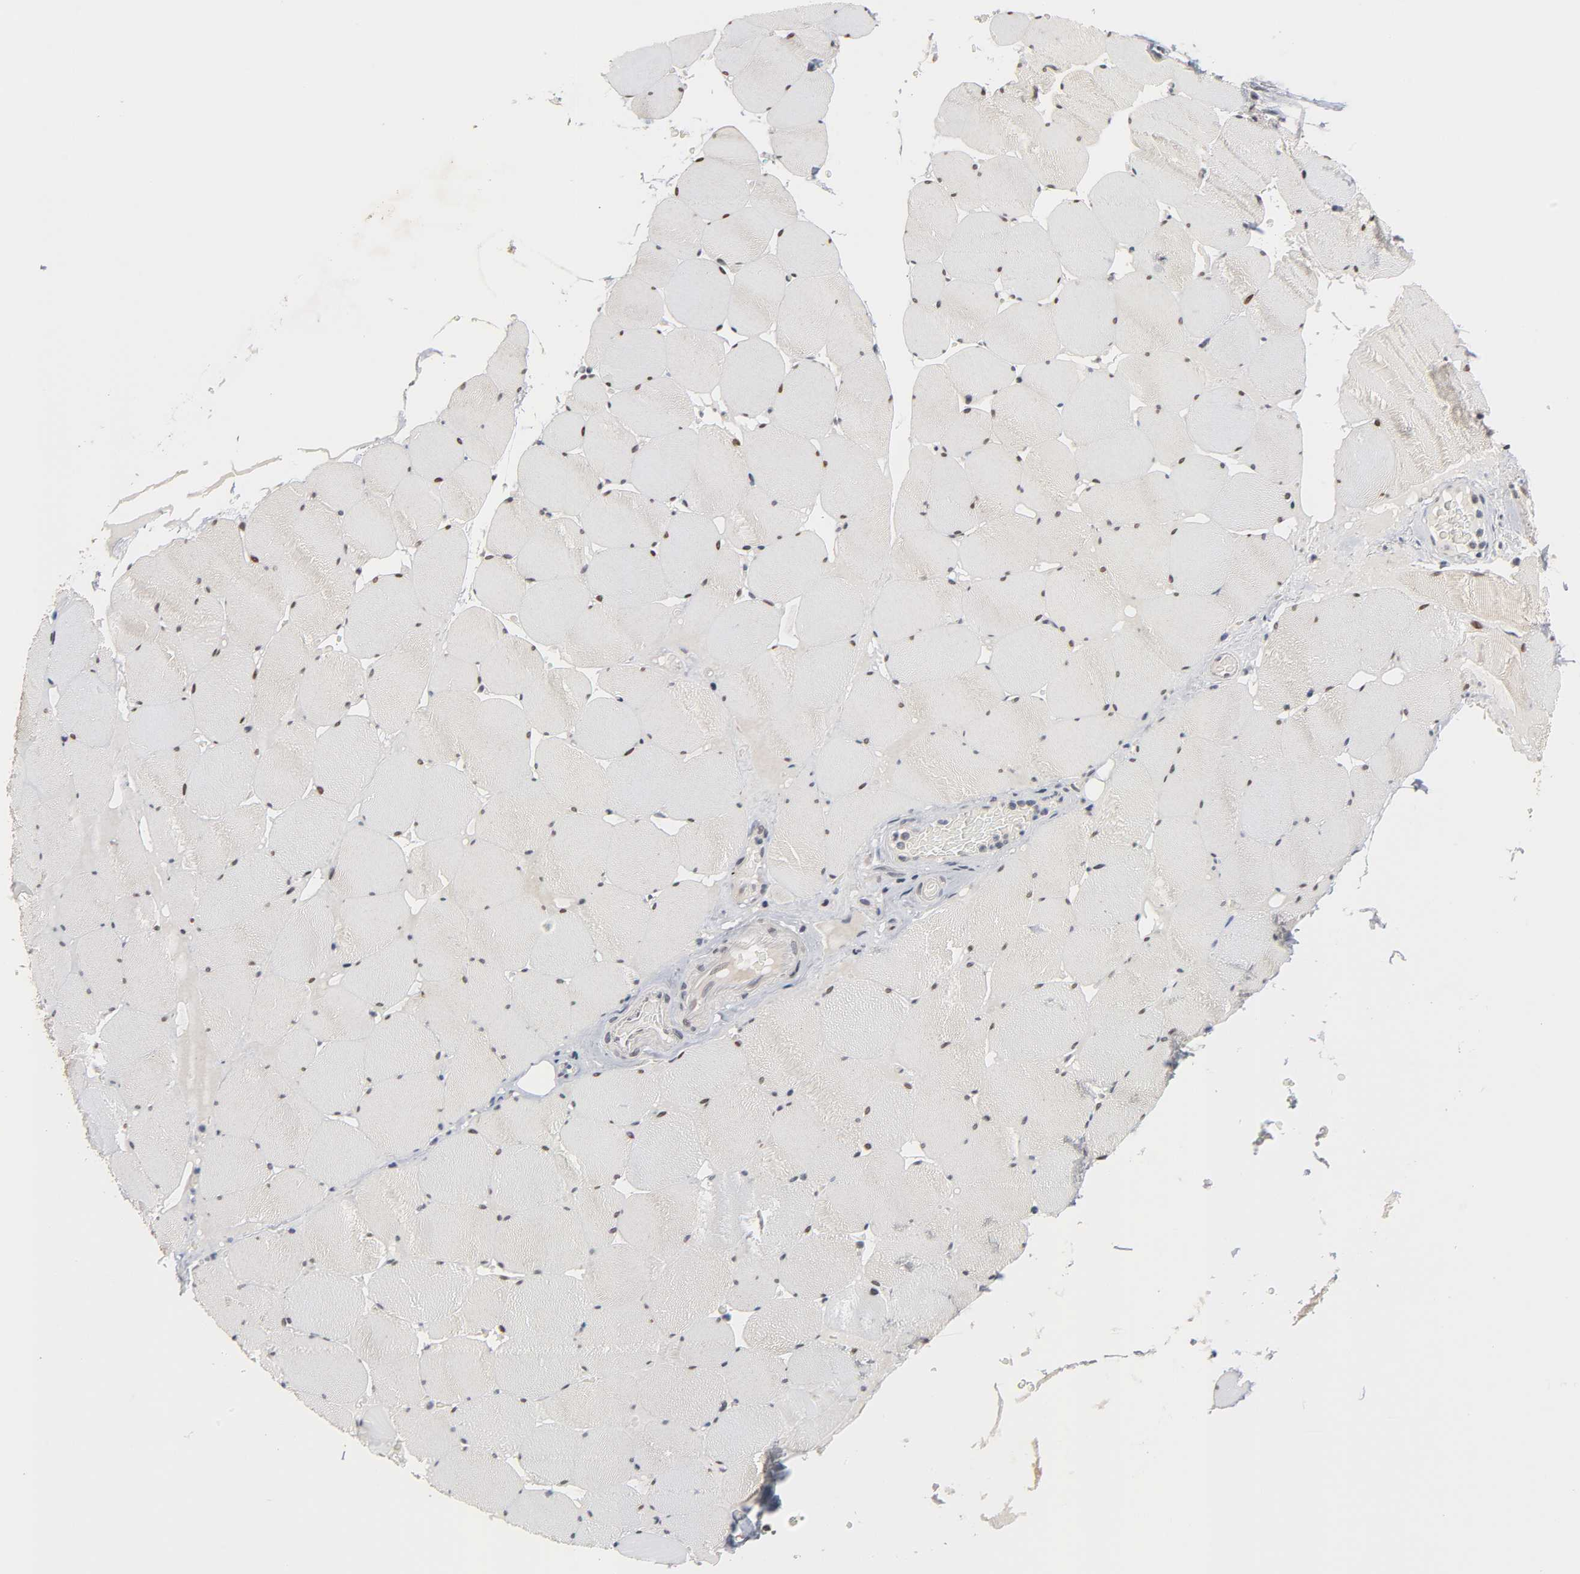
{"staining": {"intensity": "moderate", "quantity": "25%-75%", "location": "nuclear"}, "tissue": "skeletal muscle", "cell_type": "Myocytes", "image_type": "normal", "snomed": [{"axis": "morphology", "description": "Normal tissue, NOS"}, {"axis": "topography", "description": "Skeletal muscle"}], "caption": "The photomicrograph exhibits staining of unremarkable skeletal muscle, revealing moderate nuclear protein expression (brown color) within myocytes. (DAB (3,3'-diaminobenzidine) IHC with brightfield microscopy, high magnification).", "gene": "HTR1E", "patient": {"sex": "male", "age": 62}}